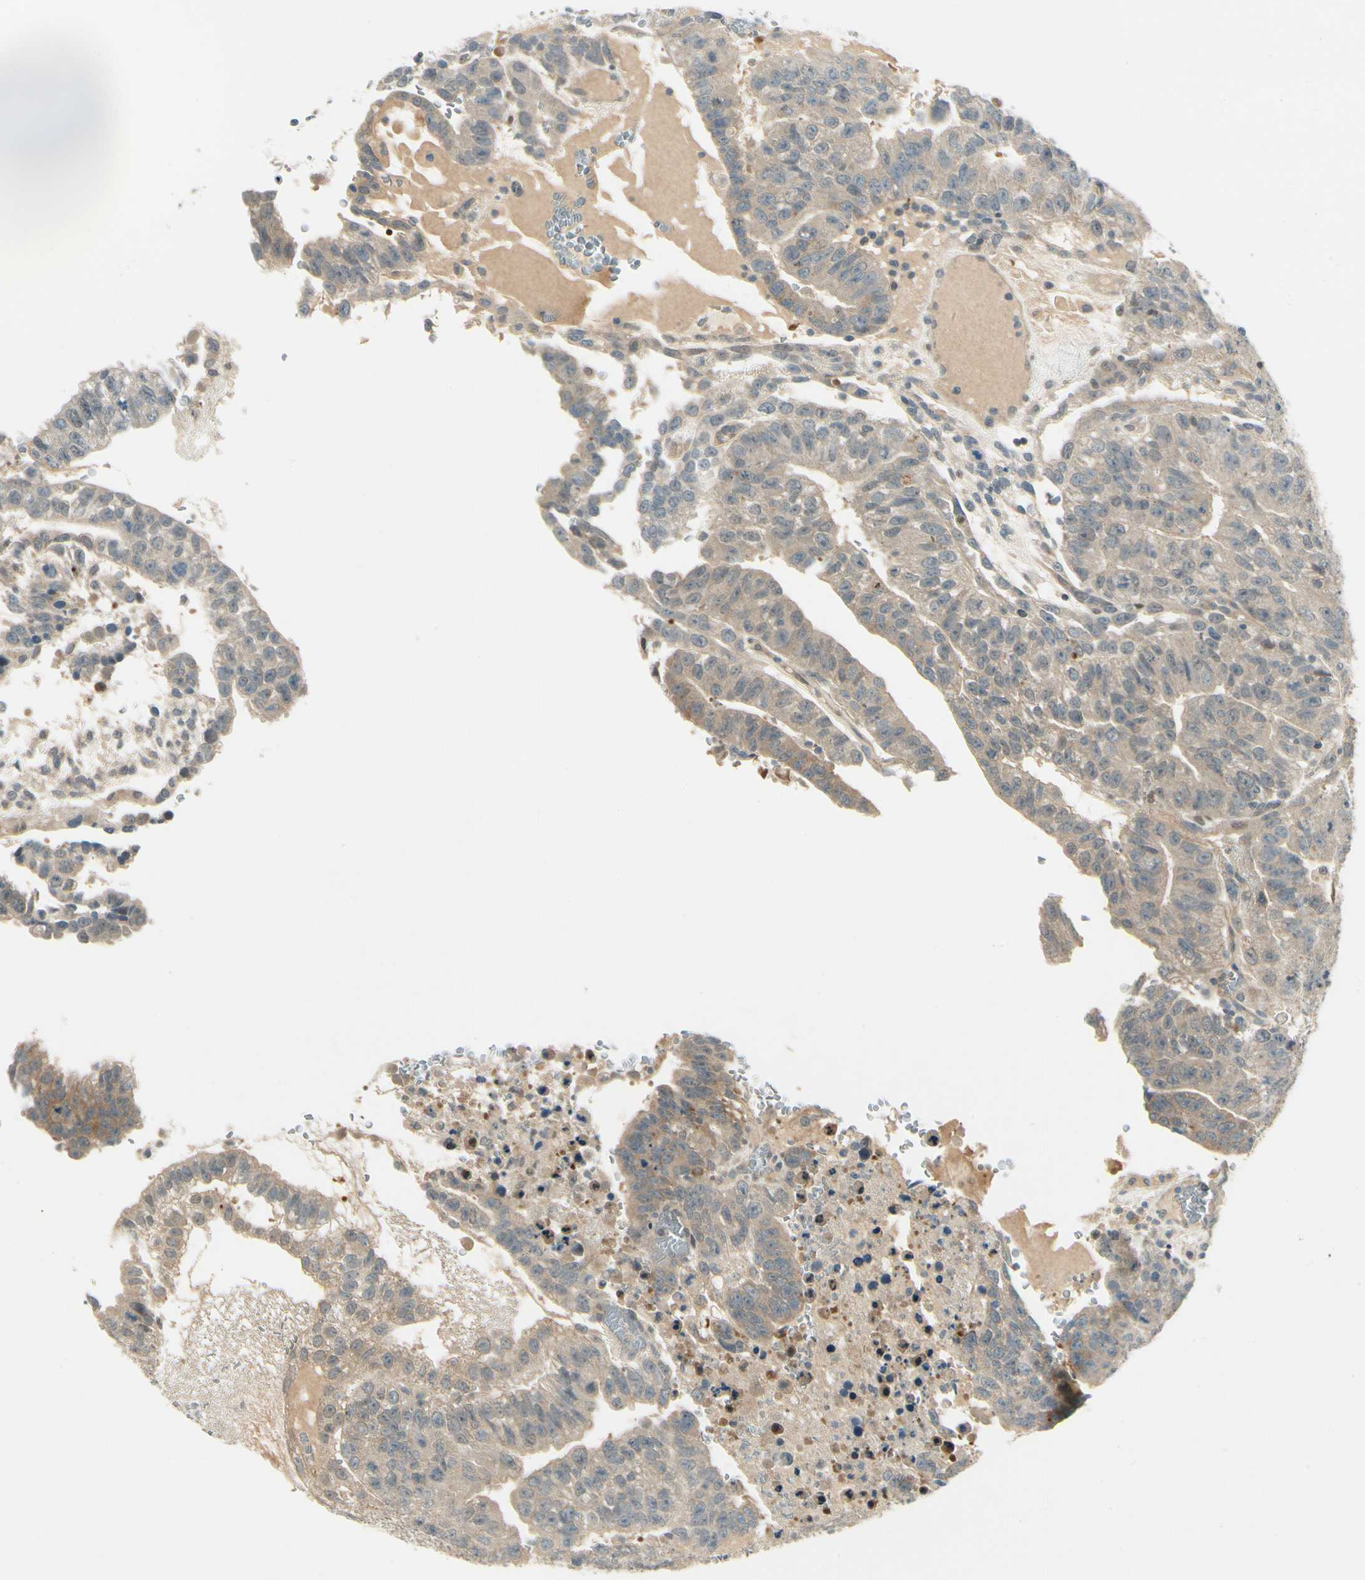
{"staining": {"intensity": "weak", "quantity": ">75%", "location": "cytoplasmic/membranous"}, "tissue": "testis cancer", "cell_type": "Tumor cells", "image_type": "cancer", "snomed": [{"axis": "morphology", "description": "Seminoma, NOS"}, {"axis": "morphology", "description": "Carcinoma, Embryonal, NOS"}, {"axis": "topography", "description": "Testis"}], "caption": "Protein analysis of testis cancer (seminoma) tissue reveals weak cytoplasmic/membranous expression in approximately >75% of tumor cells.", "gene": "EPHB3", "patient": {"sex": "male", "age": 52}}